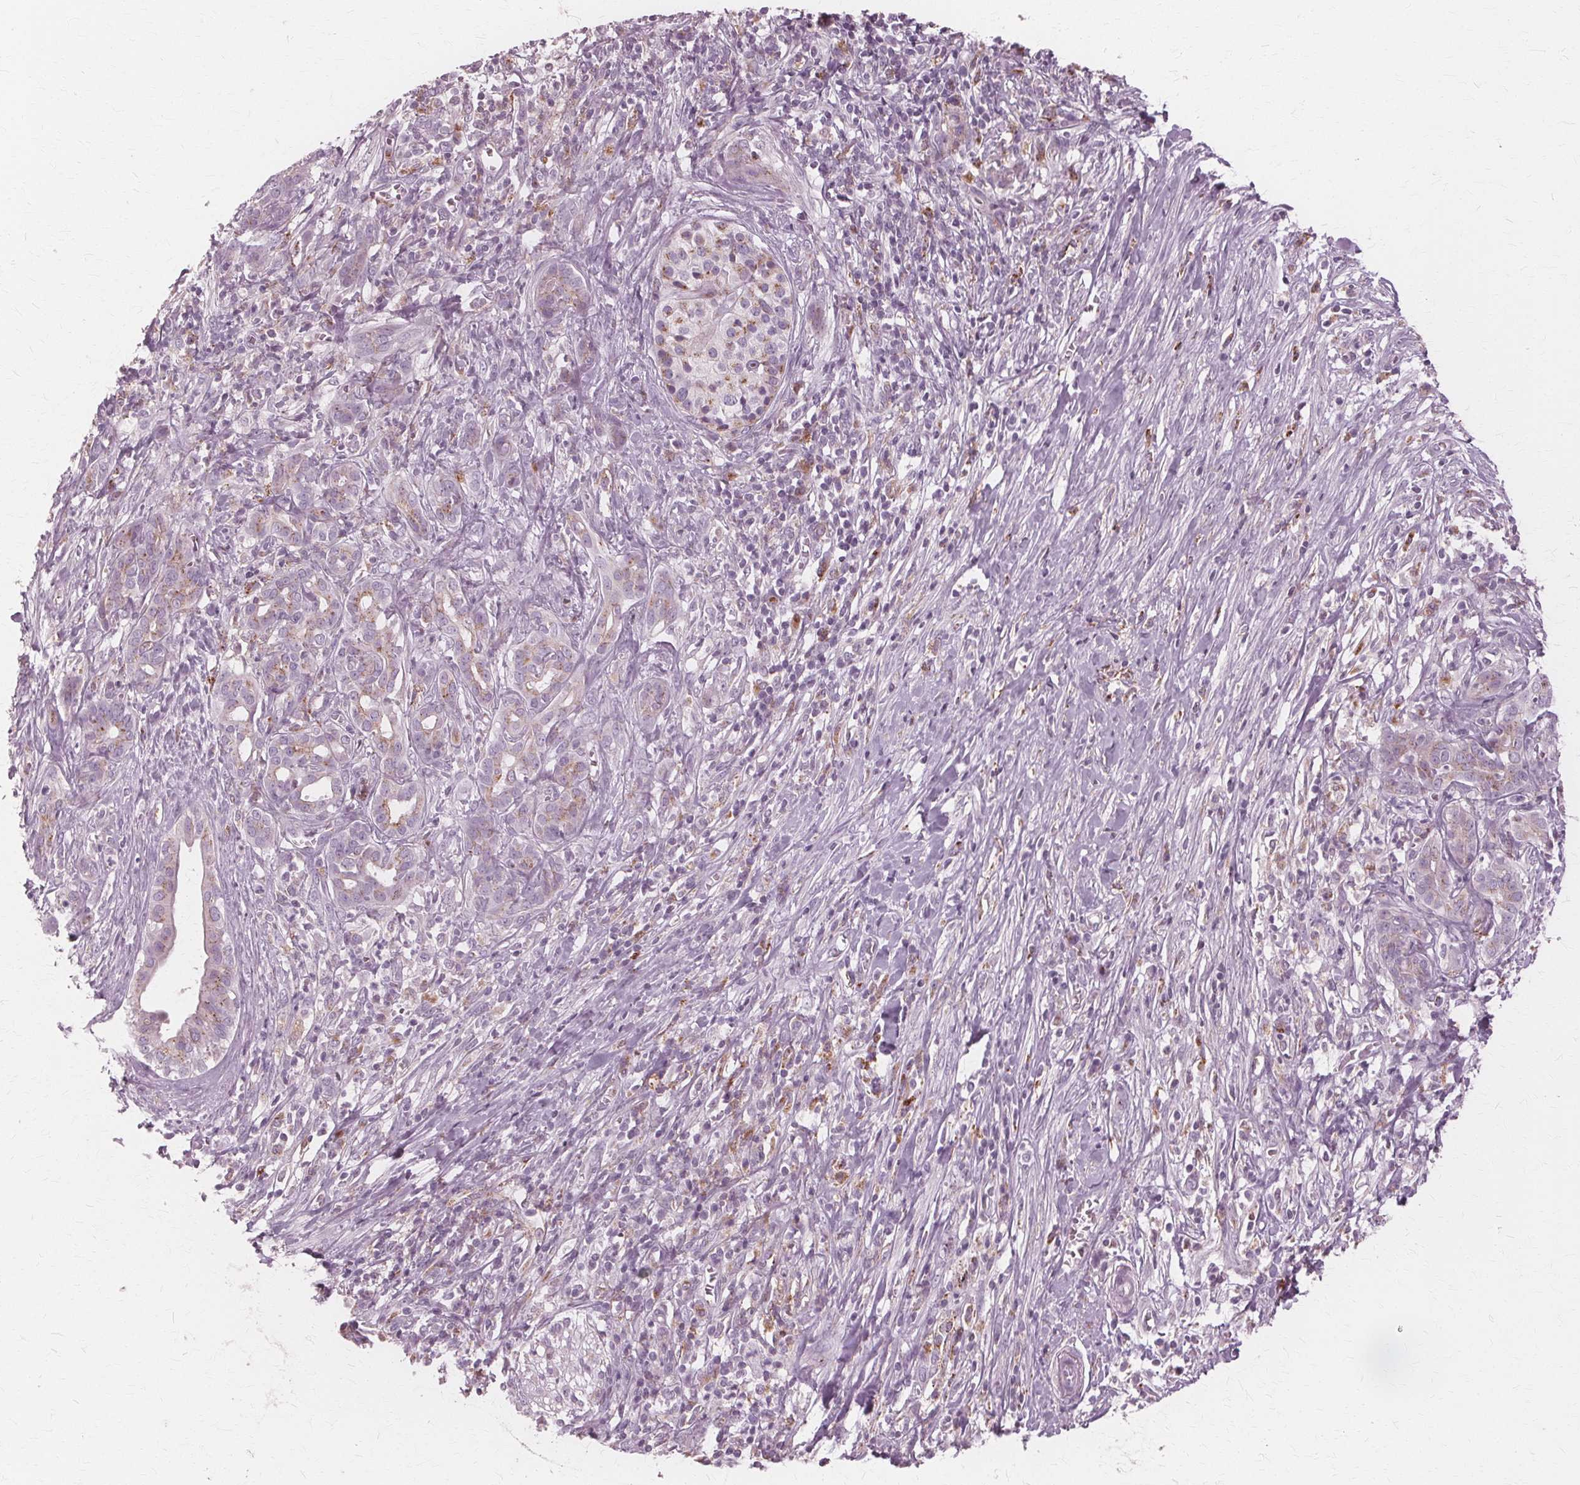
{"staining": {"intensity": "weak", "quantity": "25%-75%", "location": "cytoplasmic/membranous"}, "tissue": "pancreatic cancer", "cell_type": "Tumor cells", "image_type": "cancer", "snomed": [{"axis": "morphology", "description": "Adenocarcinoma, NOS"}, {"axis": "topography", "description": "Pancreas"}], "caption": "Protein analysis of adenocarcinoma (pancreatic) tissue shows weak cytoplasmic/membranous expression in about 25%-75% of tumor cells.", "gene": "DNASE2", "patient": {"sex": "male", "age": 61}}